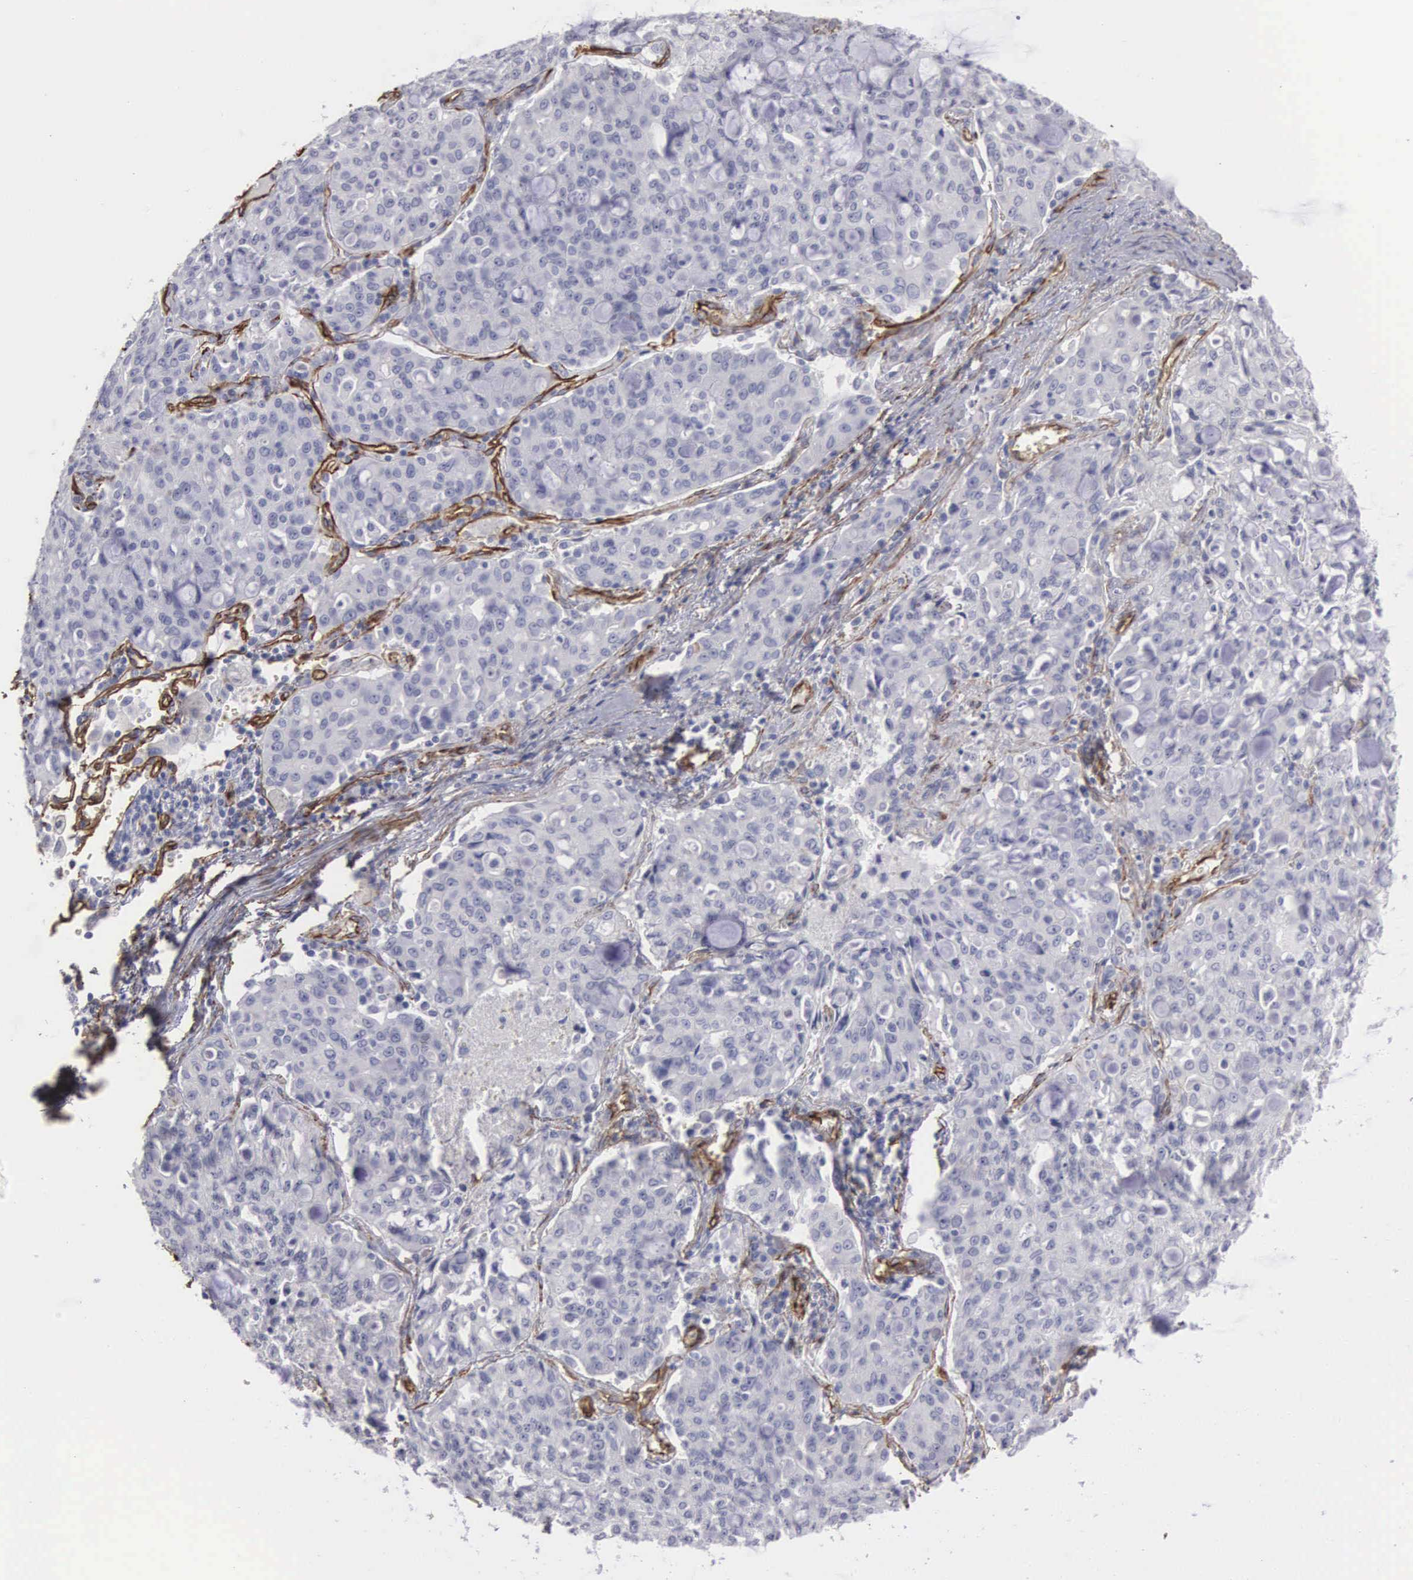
{"staining": {"intensity": "negative", "quantity": "none", "location": "none"}, "tissue": "lung cancer", "cell_type": "Tumor cells", "image_type": "cancer", "snomed": [{"axis": "morphology", "description": "Adenocarcinoma, NOS"}, {"axis": "topography", "description": "Lung"}], "caption": "Protein analysis of lung cancer (adenocarcinoma) demonstrates no significant positivity in tumor cells.", "gene": "MAGEB10", "patient": {"sex": "female", "age": 44}}